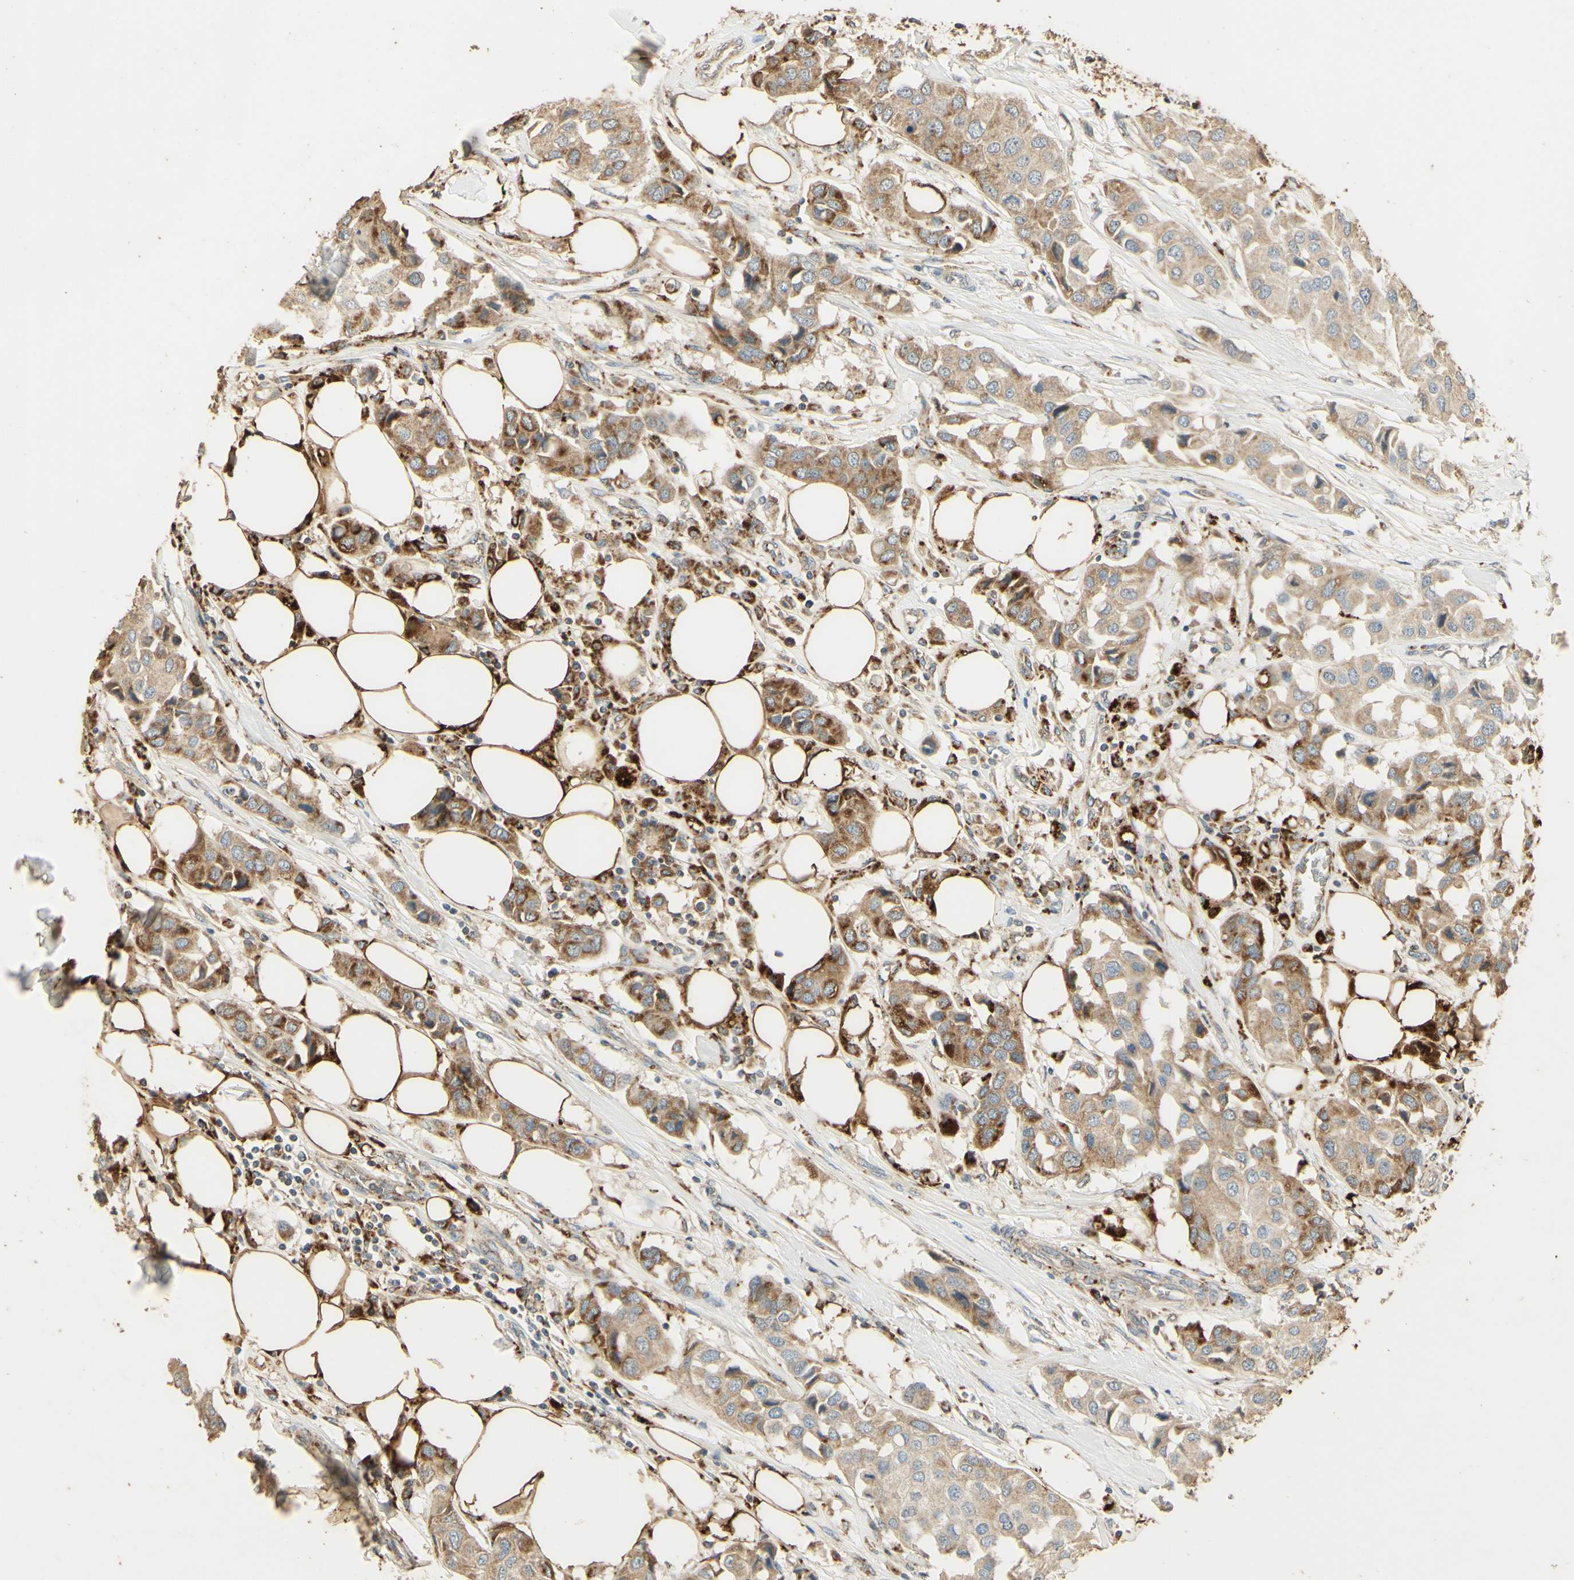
{"staining": {"intensity": "moderate", "quantity": "<25%", "location": "cytoplasmic/membranous"}, "tissue": "breast cancer", "cell_type": "Tumor cells", "image_type": "cancer", "snomed": [{"axis": "morphology", "description": "Duct carcinoma"}, {"axis": "topography", "description": "Breast"}], "caption": "DAB (3,3'-diaminobenzidine) immunohistochemical staining of intraductal carcinoma (breast) reveals moderate cytoplasmic/membranous protein staining in about <25% of tumor cells. Immunohistochemistry stains the protein of interest in brown and the nuclei are stained blue.", "gene": "ARHGEF17", "patient": {"sex": "female", "age": 80}}